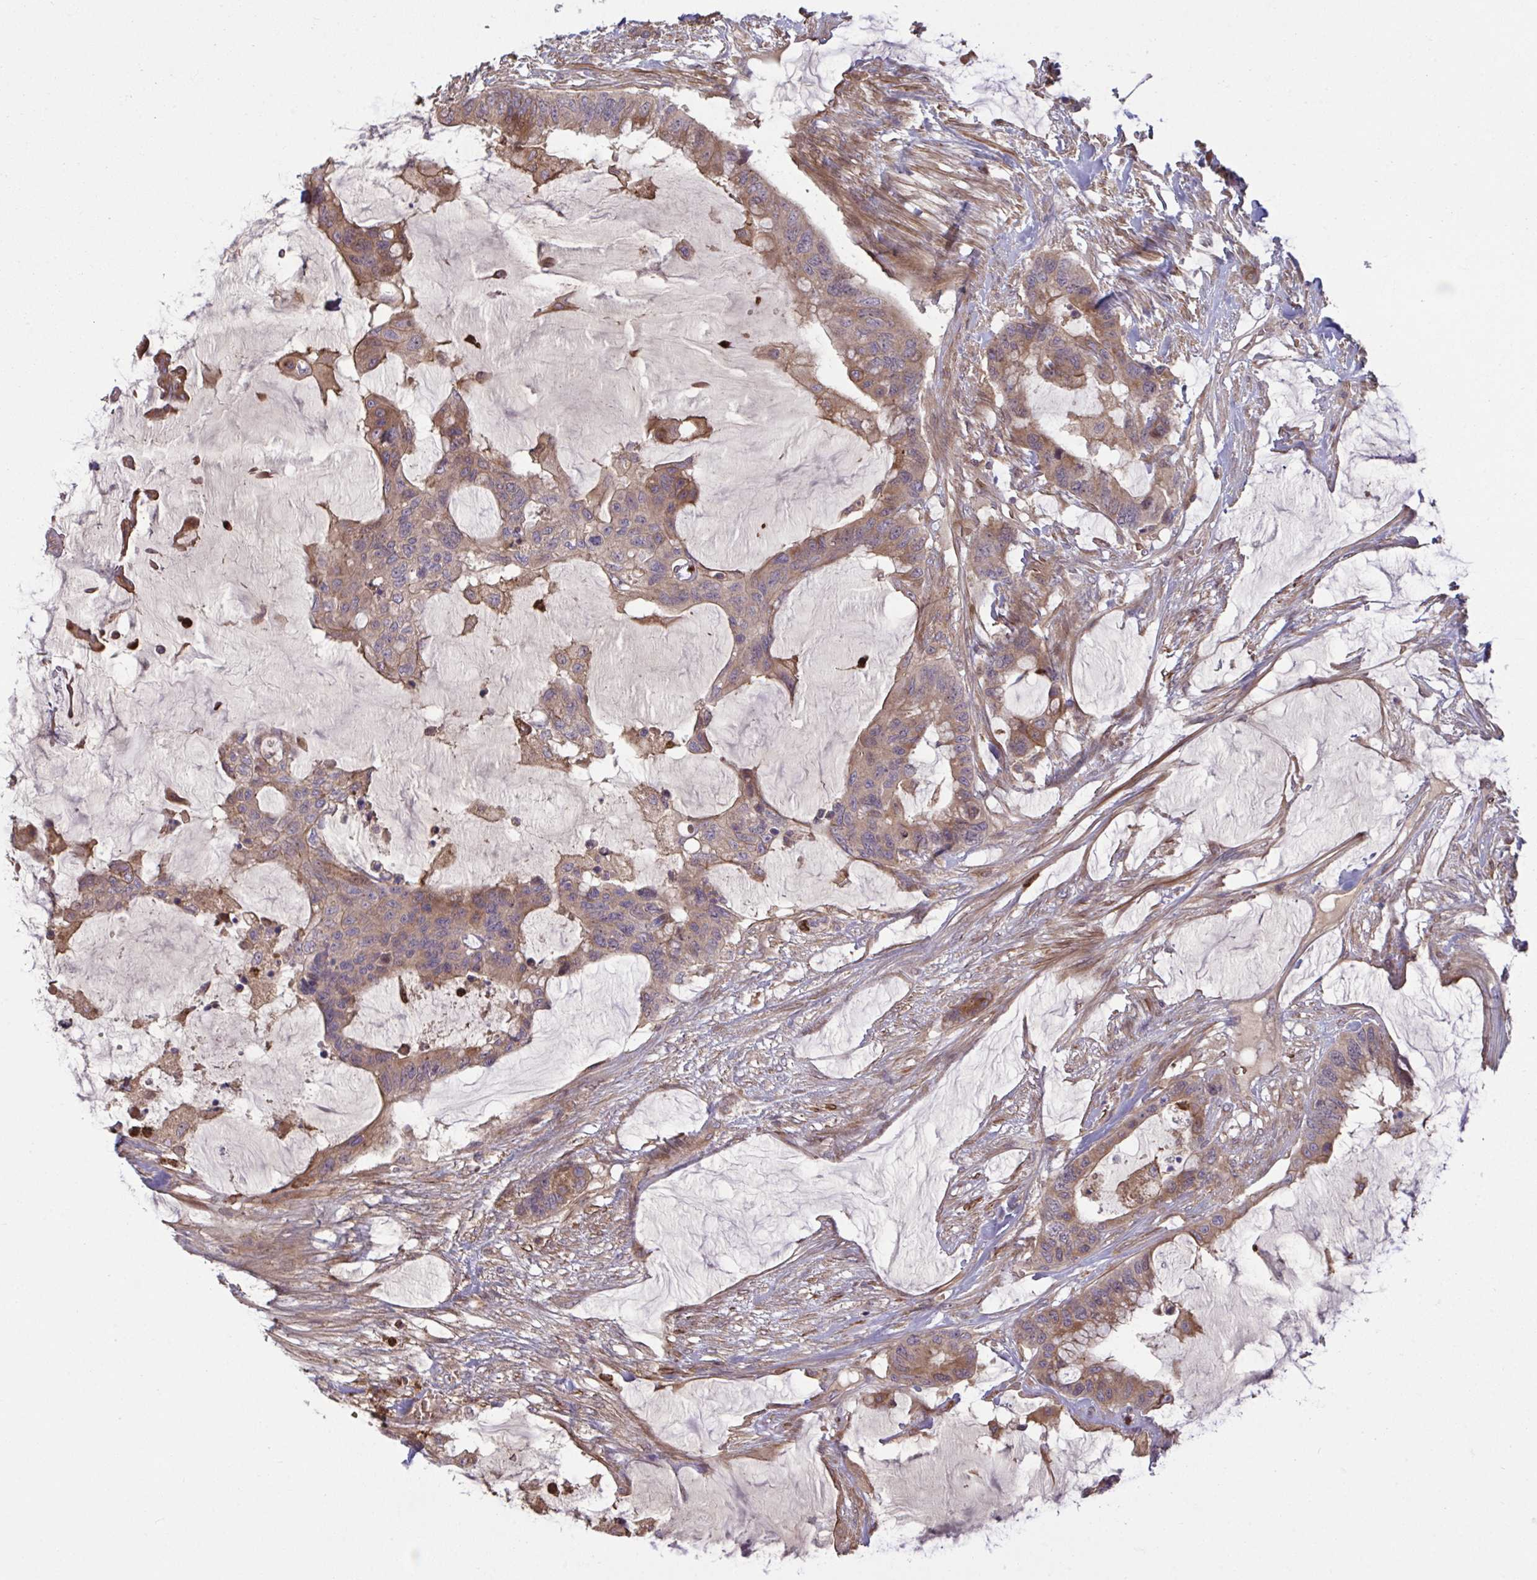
{"staining": {"intensity": "moderate", "quantity": ">75%", "location": "cytoplasmic/membranous"}, "tissue": "colorectal cancer", "cell_type": "Tumor cells", "image_type": "cancer", "snomed": [{"axis": "morphology", "description": "Adenocarcinoma, NOS"}, {"axis": "topography", "description": "Rectum"}], "caption": "Immunohistochemical staining of human colorectal cancer (adenocarcinoma) displays moderate cytoplasmic/membranous protein expression in approximately >75% of tumor cells. (Brightfield microscopy of DAB IHC at high magnification).", "gene": "IL1R1", "patient": {"sex": "female", "age": 59}}